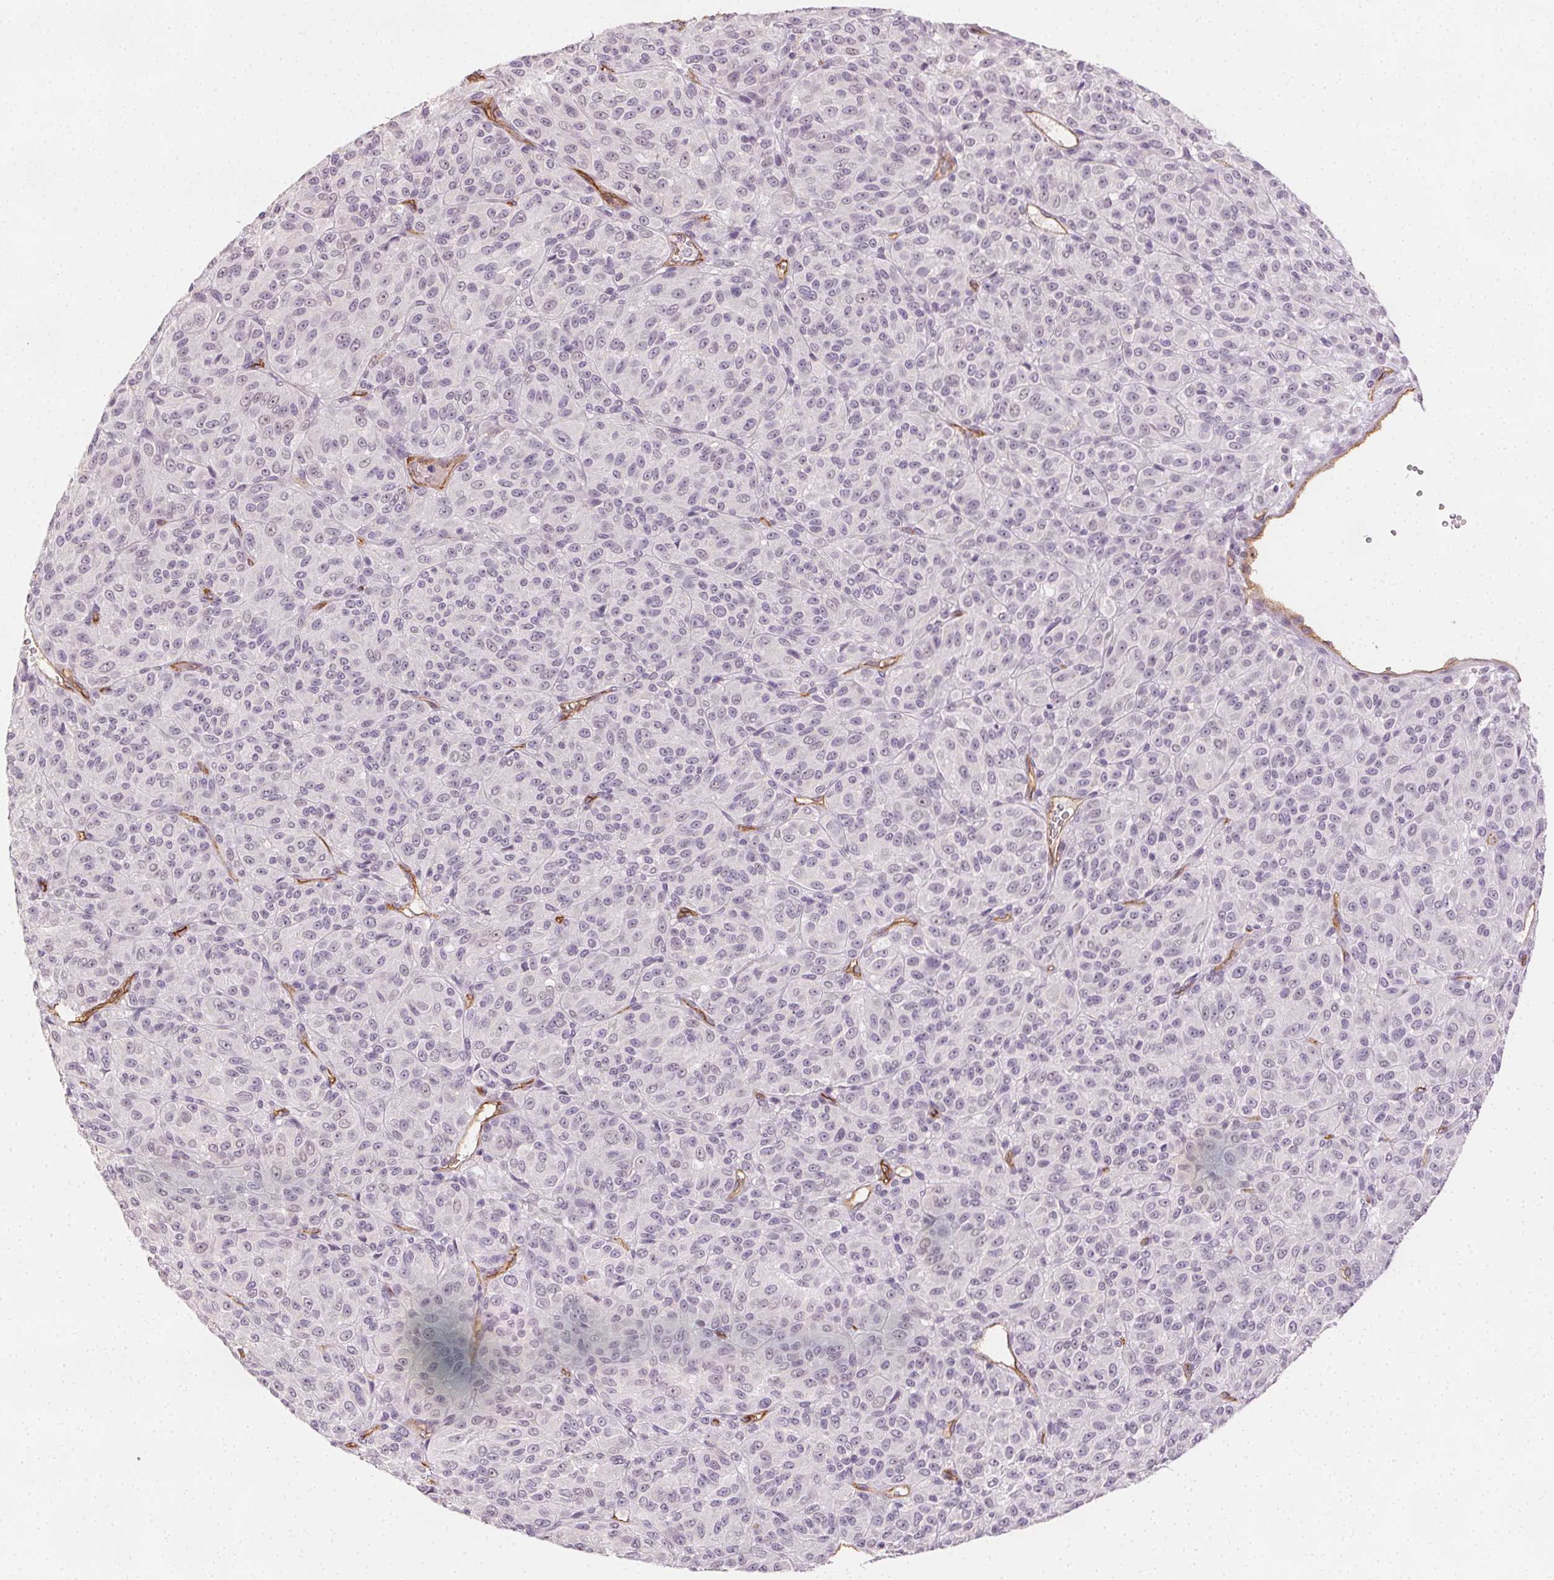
{"staining": {"intensity": "negative", "quantity": "none", "location": "none"}, "tissue": "melanoma", "cell_type": "Tumor cells", "image_type": "cancer", "snomed": [{"axis": "morphology", "description": "Malignant melanoma, Metastatic site"}, {"axis": "topography", "description": "Brain"}], "caption": "A high-resolution histopathology image shows immunohistochemistry staining of malignant melanoma (metastatic site), which displays no significant positivity in tumor cells.", "gene": "PODXL", "patient": {"sex": "female", "age": 56}}